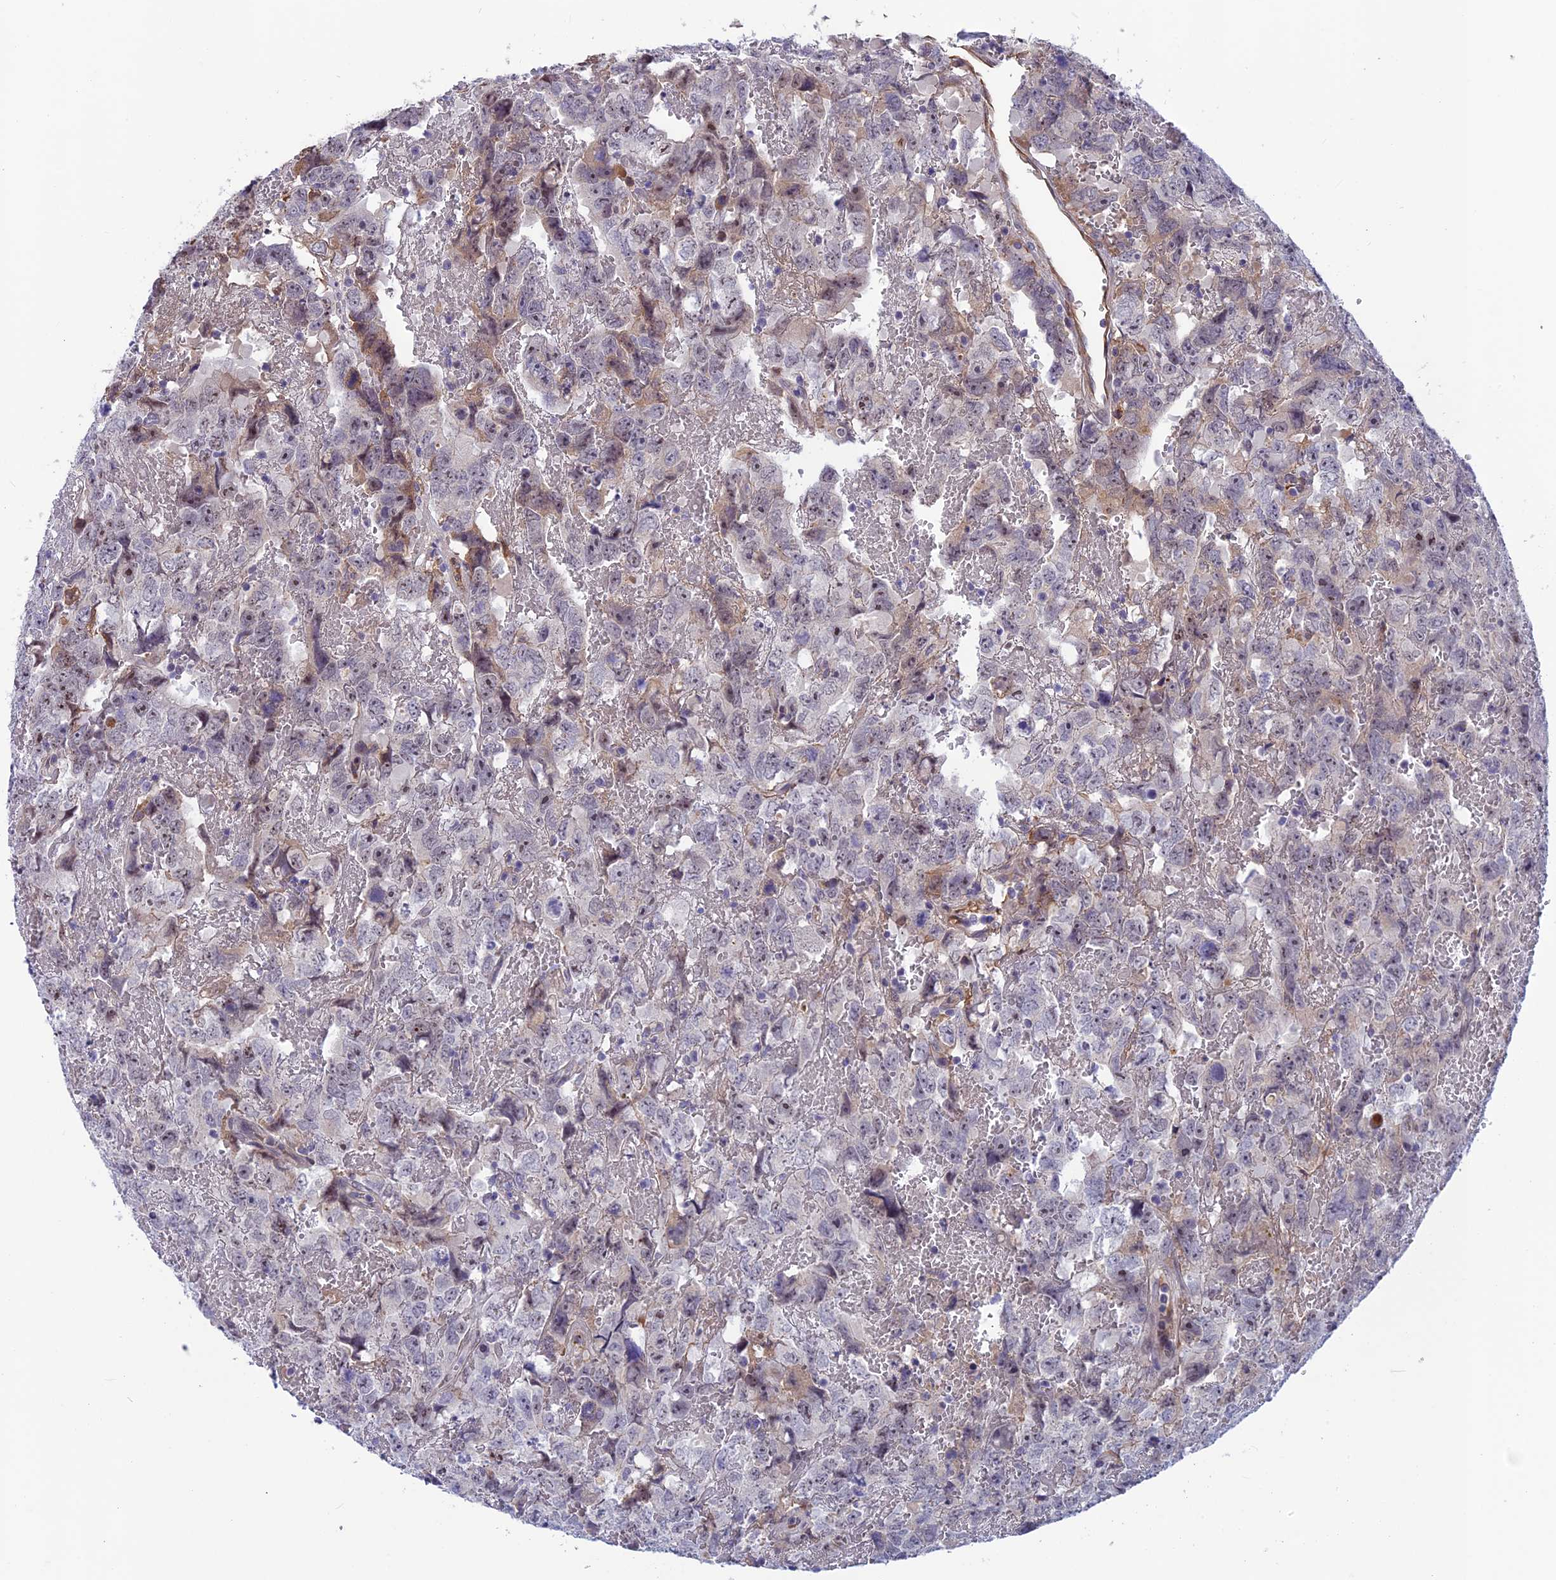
{"staining": {"intensity": "moderate", "quantity": "<25%", "location": "cytoplasmic/membranous"}, "tissue": "testis cancer", "cell_type": "Tumor cells", "image_type": "cancer", "snomed": [{"axis": "morphology", "description": "Carcinoma, Embryonal, NOS"}, {"axis": "topography", "description": "Testis"}], "caption": "High-power microscopy captured an IHC histopathology image of embryonal carcinoma (testis), revealing moderate cytoplasmic/membranous expression in approximately <25% of tumor cells.", "gene": "FKBPL", "patient": {"sex": "male", "age": 45}}